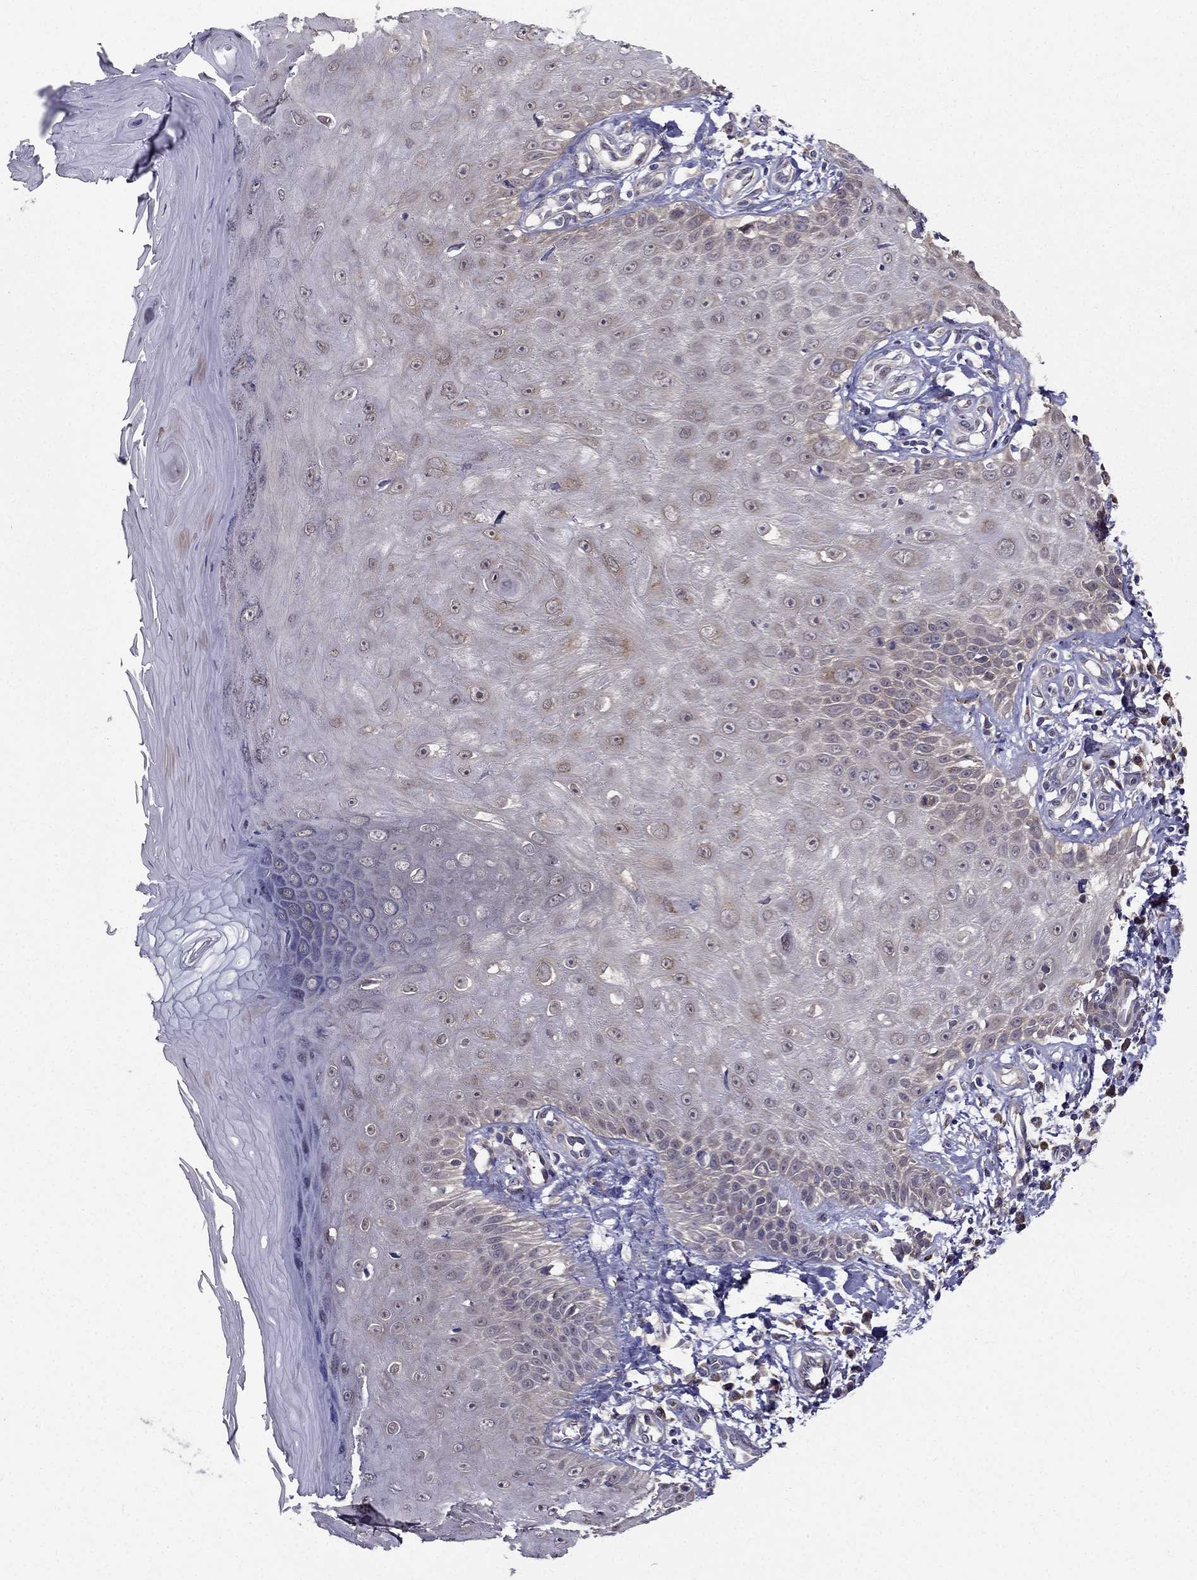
{"staining": {"intensity": "weak", "quantity": "25%-75%", "location": "cytoplasmic/membranous"}, "tissue": "skin", "cell_type": "Fibroblasts", "image_type": "normal", "snomed": [{"axis": "morphology", "description": "Normal tissue, NOS"}, {"axis": "morphology", "description": "Inflammation, NOS"}, {"axis": "morphology", "description": "Fibrosis, NOS"}, {"axis": "topography", "description": "Skin"}], "caption": "An immunohistochemistry (IHC) histopathology image of unremarkable tissue is shown. Protein staining in brown highlights weak cytoplasmic/membranous positivity in skin within fibroblasts.", "gene": "ARHGEF28", "patient": {"sex": "male", "age": 71}}